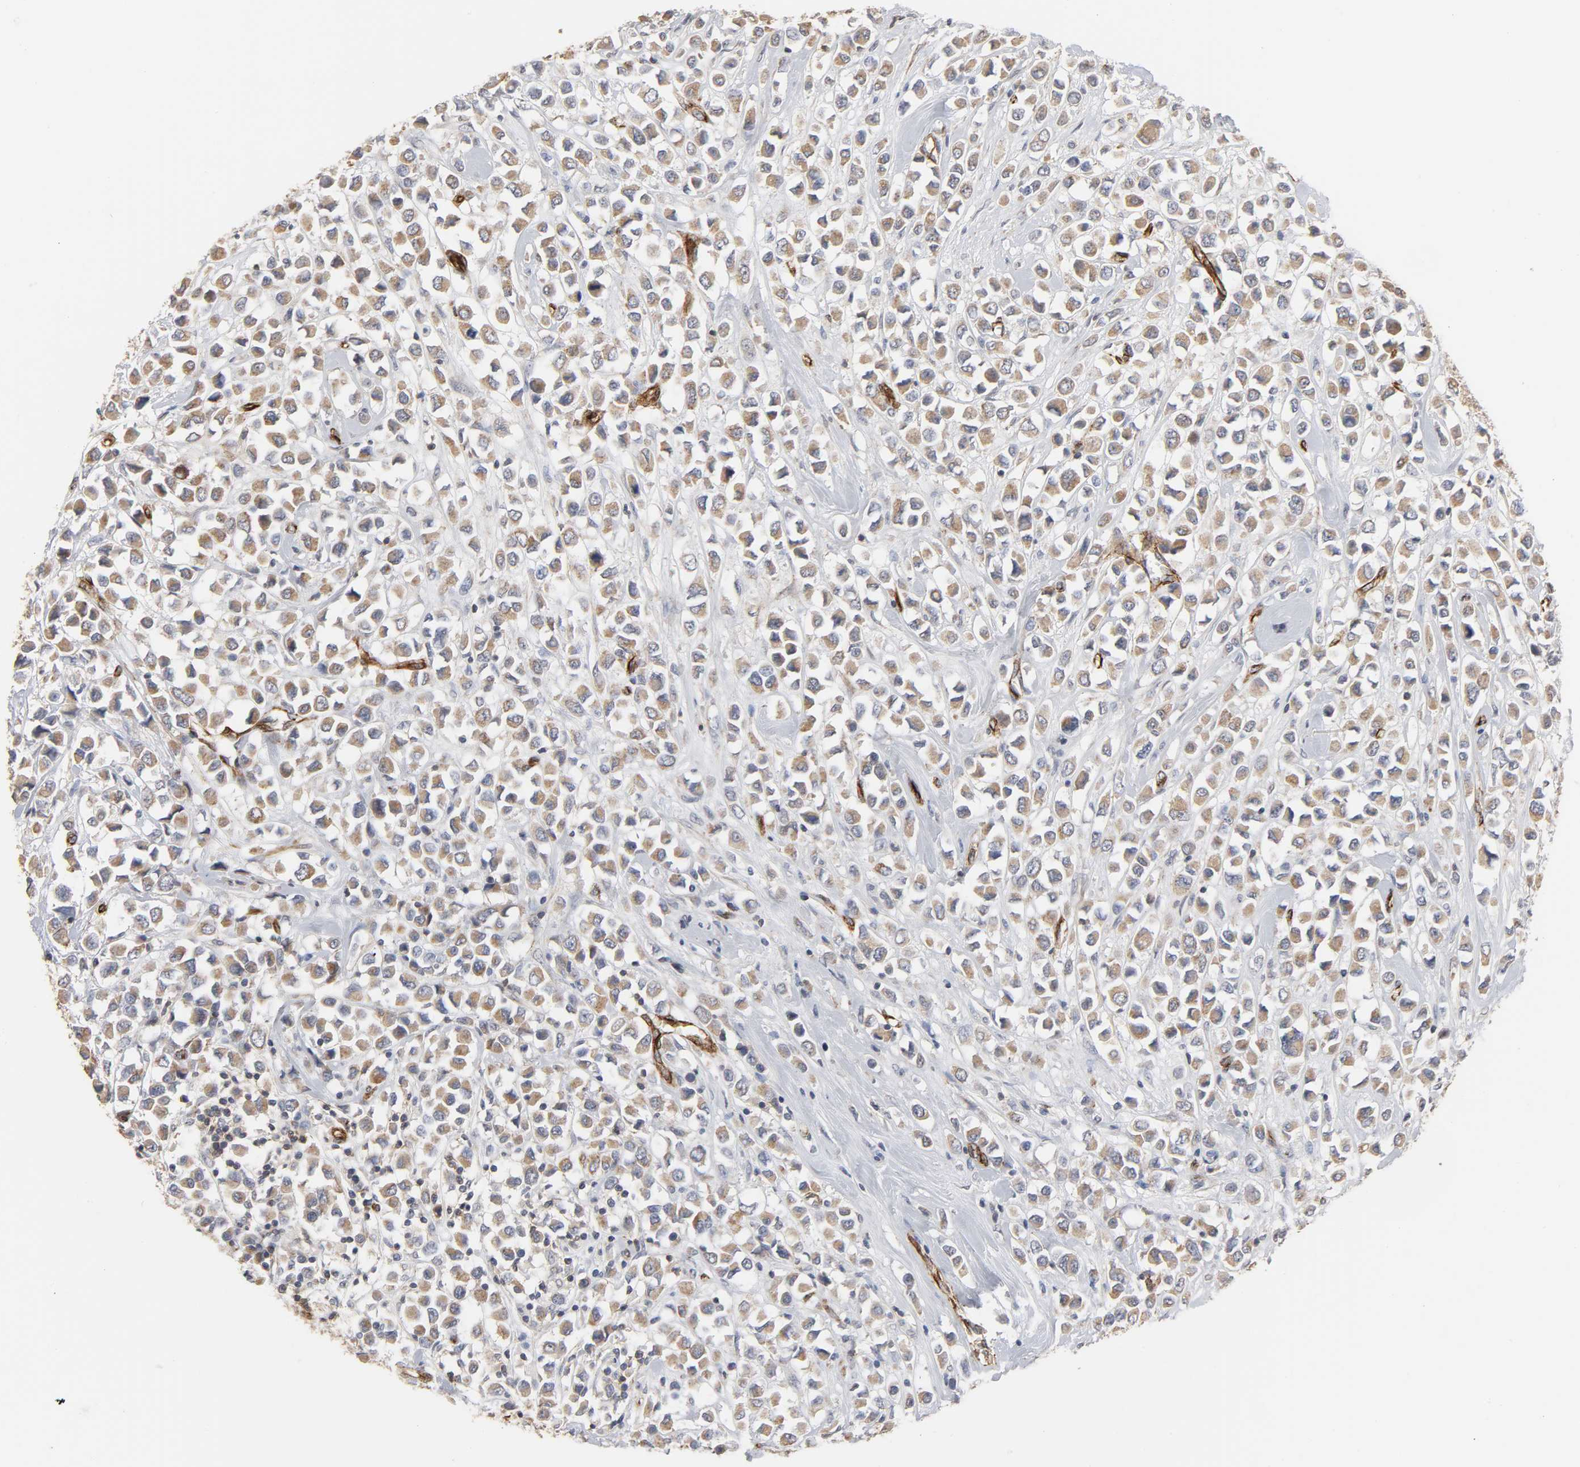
{"staining": {"intensity": "weak", "quantity": ">75%", "location": "cytoplasmic/membranous"}, "tissue": "breast cancer", "cell_type": "Tumor cells", "image_type": "cancer", "snomed": [{"axis": "morphology", "description": "Duct carcinoma"}, {"axis": "topography", "description": "Breast"}], "caption": "Approximately >75% of tumor cells in human breast cancer (intraductal carcinoma) display weak cytoplasmic/membranous protein expression as visualized by brown immunohistochemical staining.", "gene": "GNG2", "patient": {"sex": "female", "age": 61}}